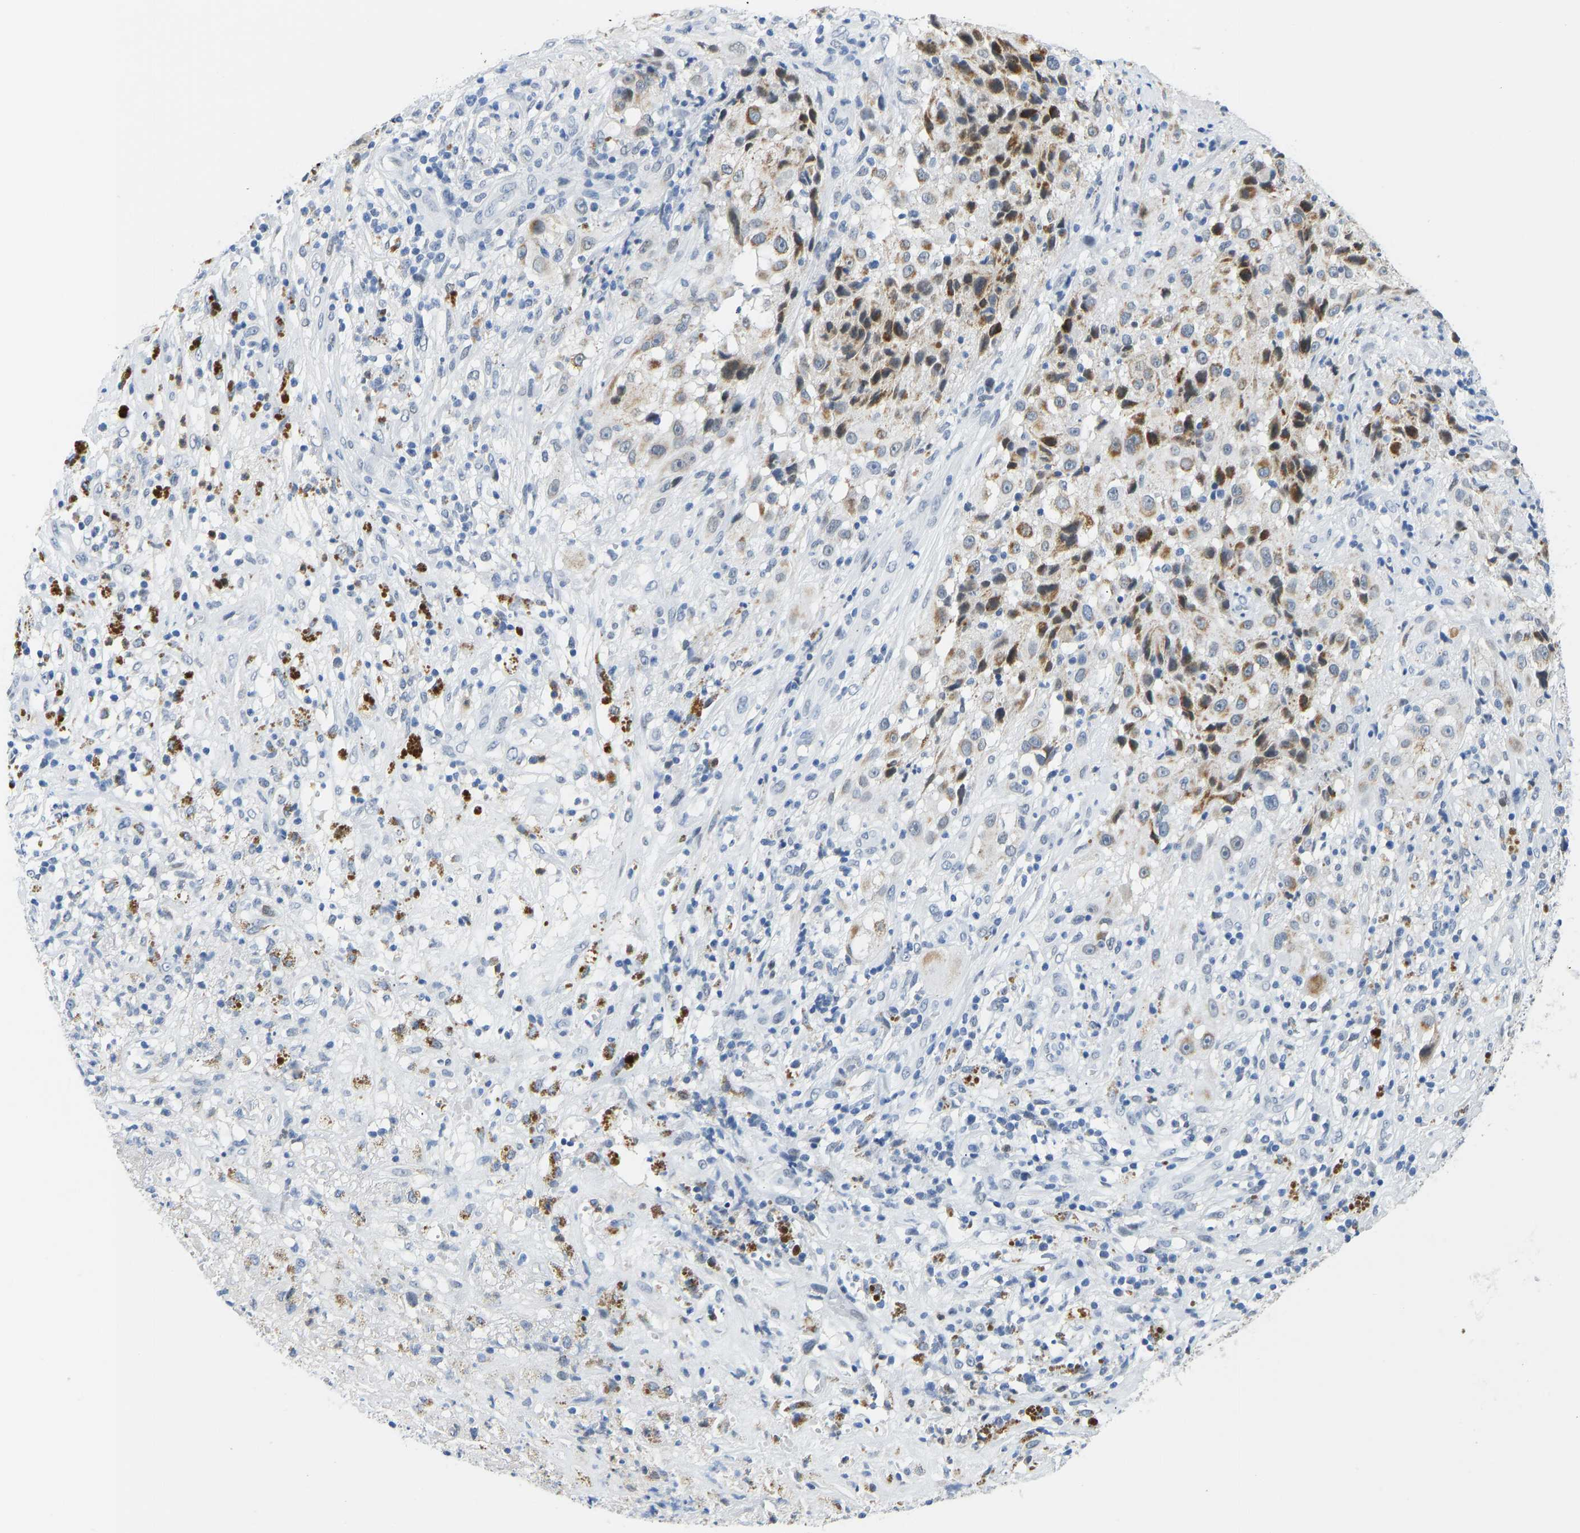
{"staining": {"intensity": "negative", "quantity": "none", "location": "none"}, "tissue": "melanoma", "cell_type": "Tumor cells", "image_type": "cancer", "snomed": [{"axis": "morphology", "description": "Necrosis, NOS"}, {"axis": "morphology", "description": "Malignant melanoma, NOS"}, {"axis": "topography", "description": "Skin"}], "caption": "Tumor cells are negative for protein expression in human melanoma. (Brightfield microscopy of DAB (3,3'-diaminobenzidine) IHC at high magnification).", "gene": "TXNDC2", "patient": {"sex": "female", "age": 87}}